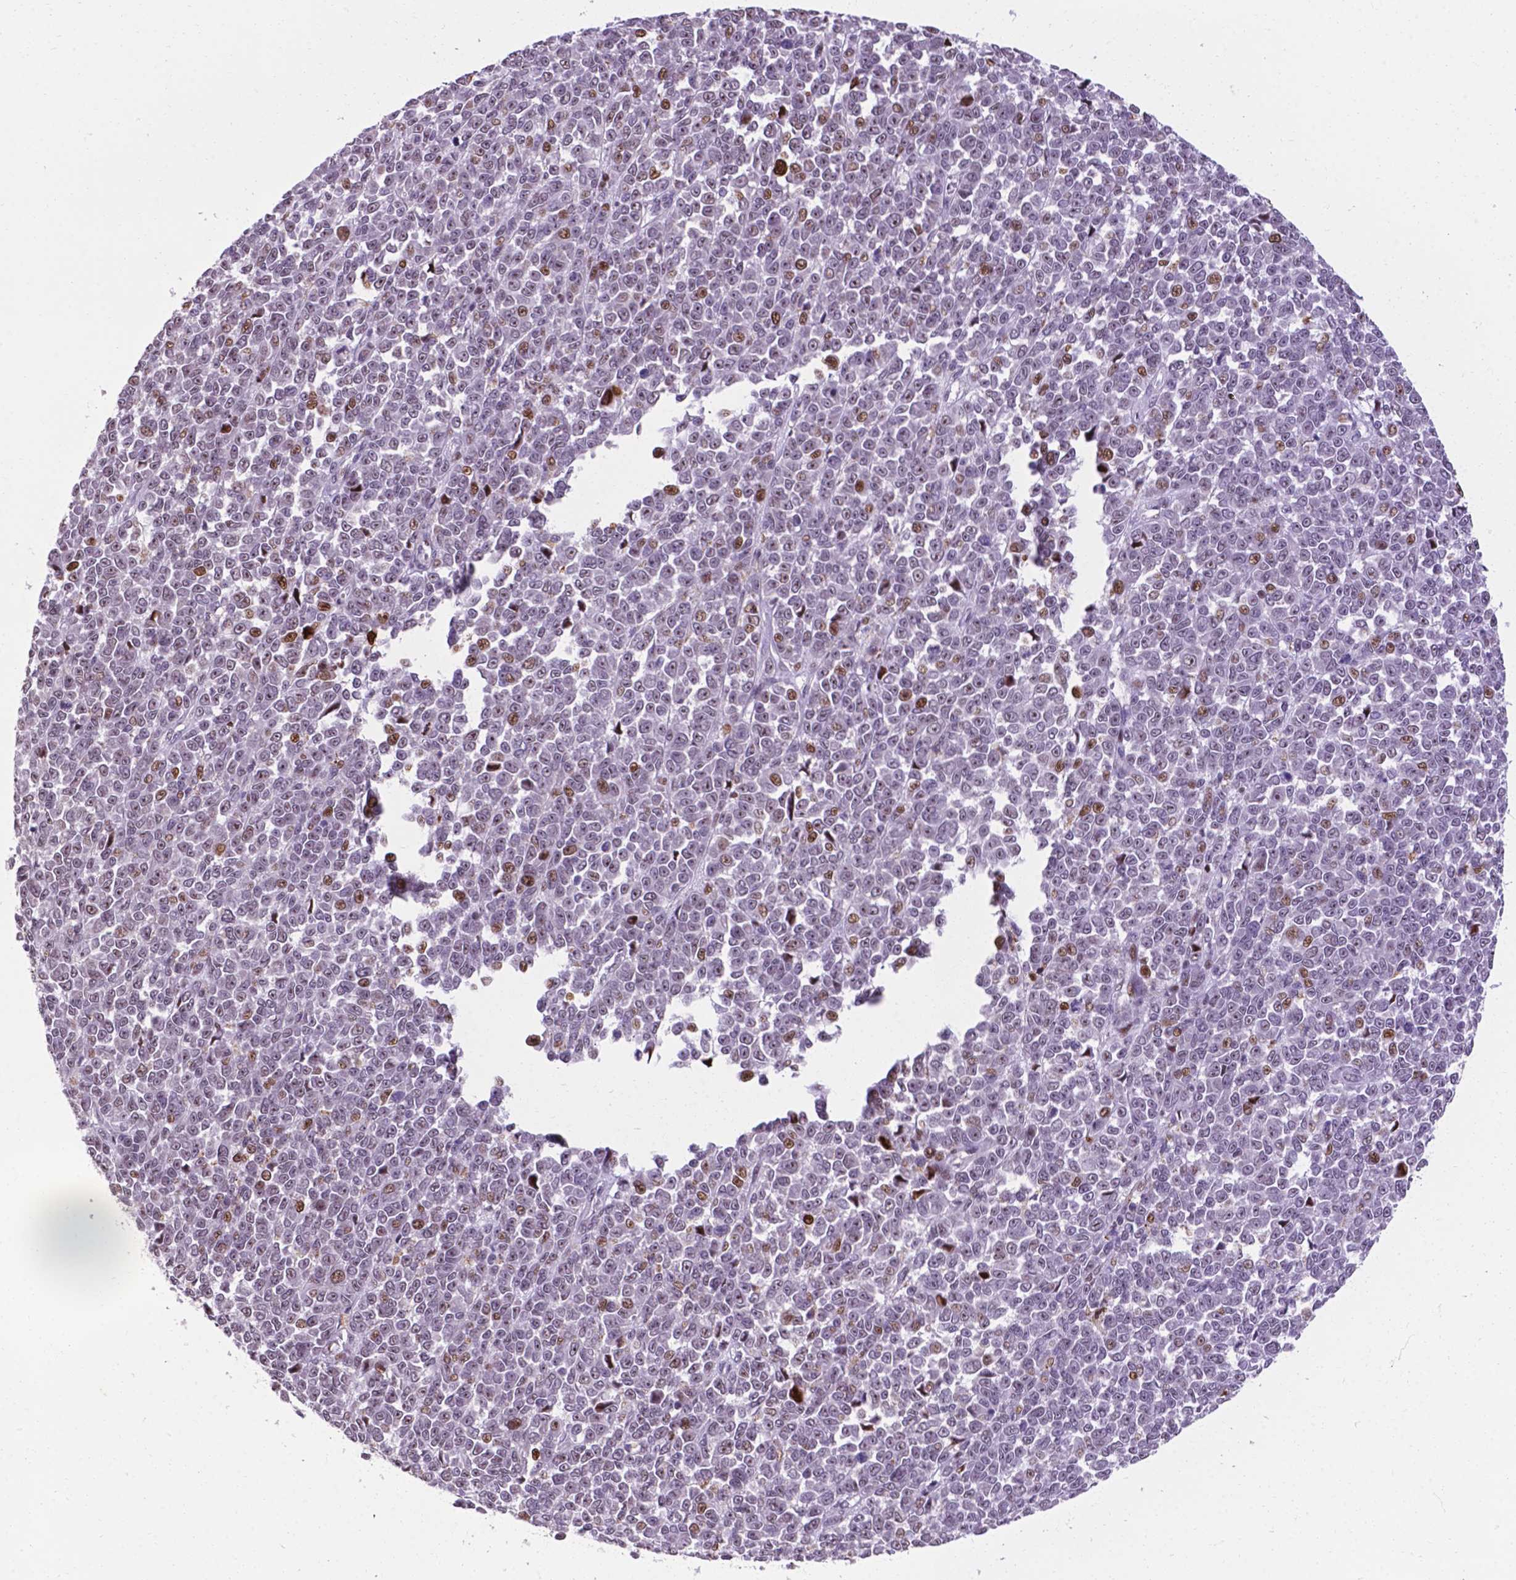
{"staining": {"intensity": "moderate", "quantity": "<25%", "location": "nuclear"}, "tissue": "melanoma", "cell_type": "Tumor cells", "image_type": "cancer", "snomed": [{"axis": "morphology", "description": "Malignant melanoma, NOS"}, {"axis": "topography", "description": "Skin"}], "caption": "The immunohistochemical stain highlights moderate nuclear expression in tumor cells of melanoma tissue. (Stains: DAB in brown, nuclei in blue, Microscopy: brightfield microscopy at high magnification).", "gene": "SMAD3", "patient": {"sex": "female", "age": 95}}